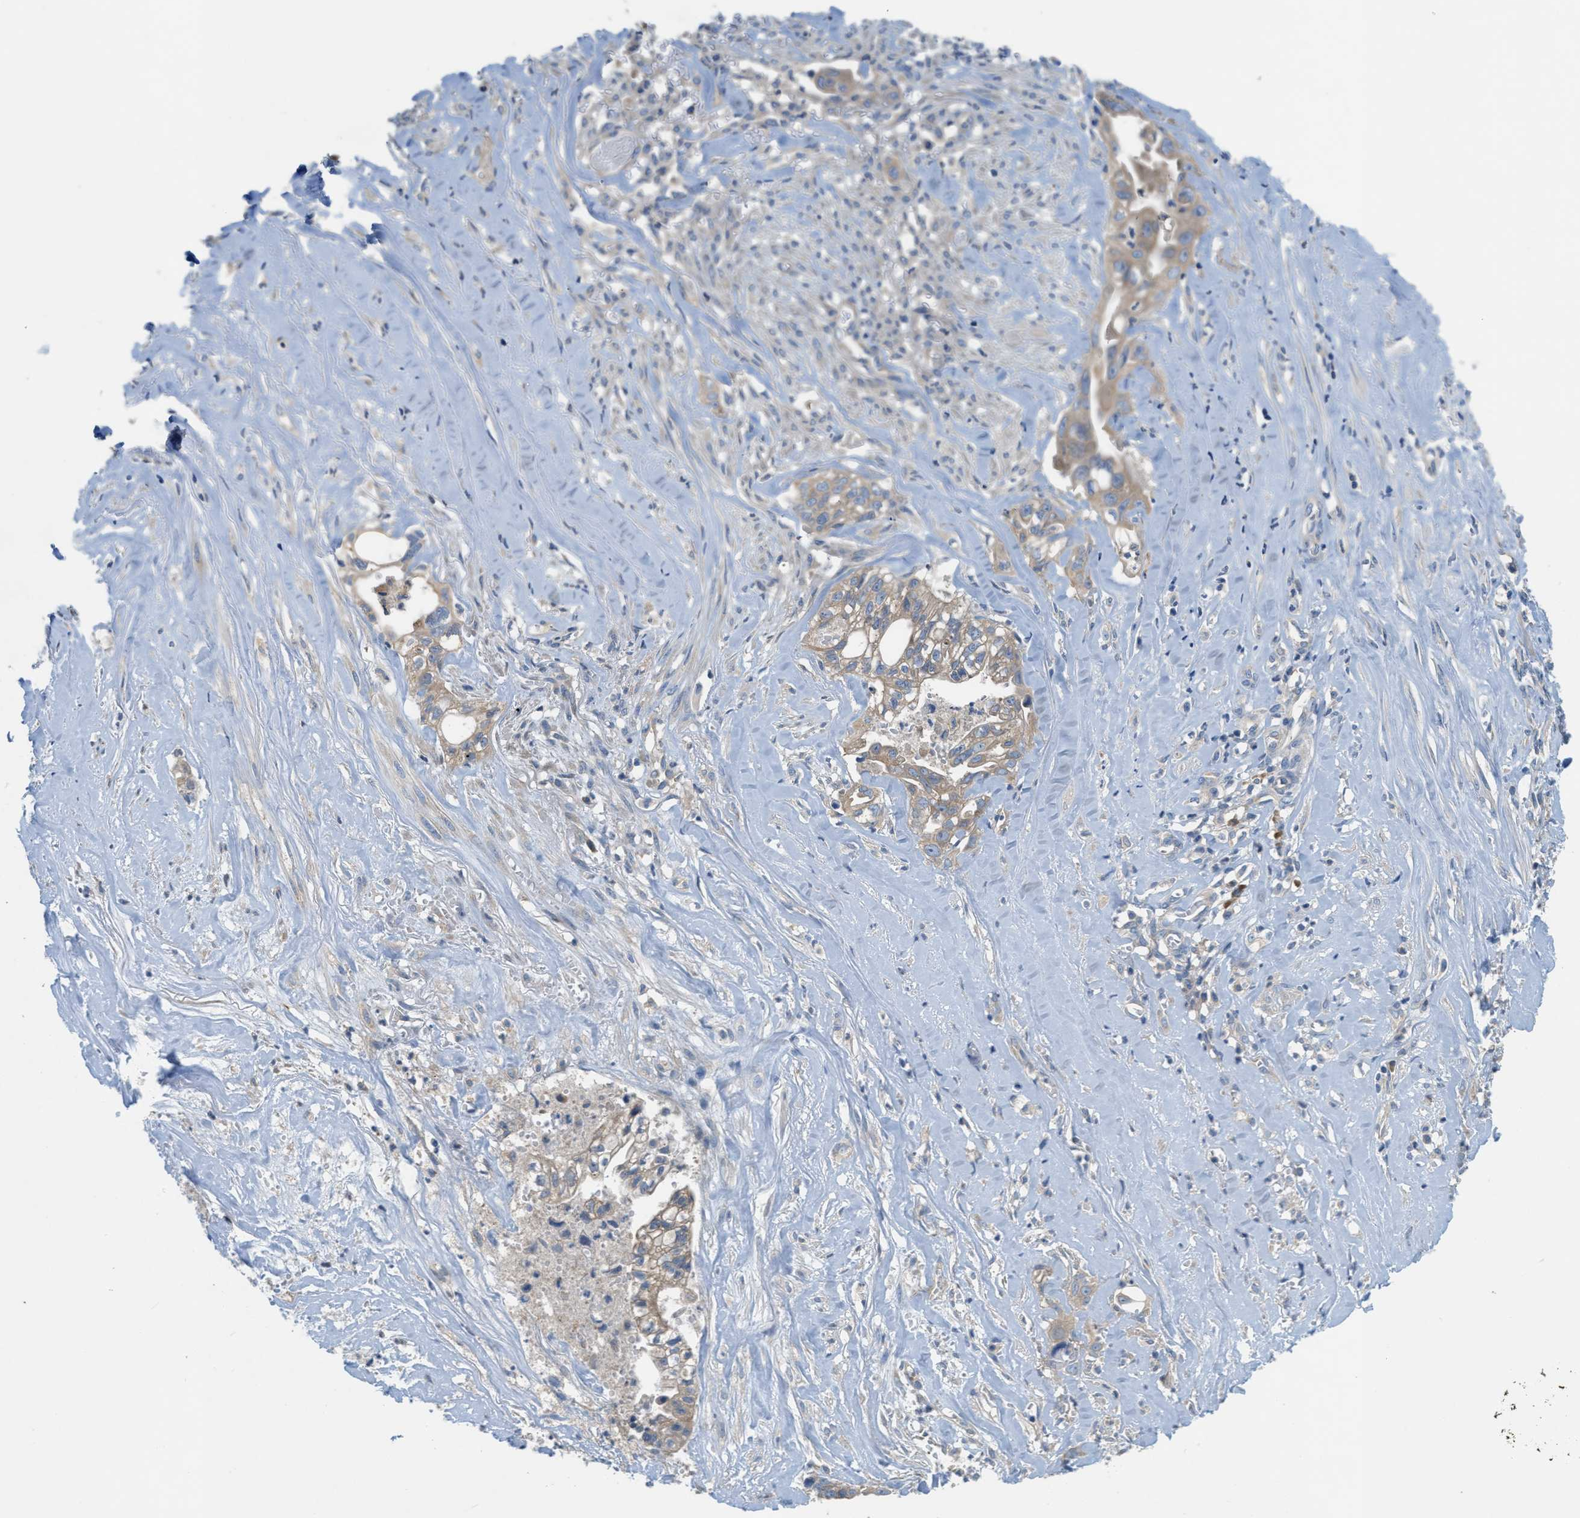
{"staining": {"intensity": "weak", "quantity": ">75%", "location": "cytoplasmic/membranous"}, "tissue": "liver cancer", "cell_type": "Tumor cells", "image_type": "cancer", "snomed": [{"axis": "morphology", "description": "Cholangiocarcinoma"}, {"axis": "topography", "description": "Liver"}], "caption": "Protein analysis of cholangiocarcinoma (liver) tissue demonstrates weak cytoplasmic/membranous expression in about >75% of tumor cells.", "gene": "UBA5", "patient": {"sex": "female", "age": 70}}